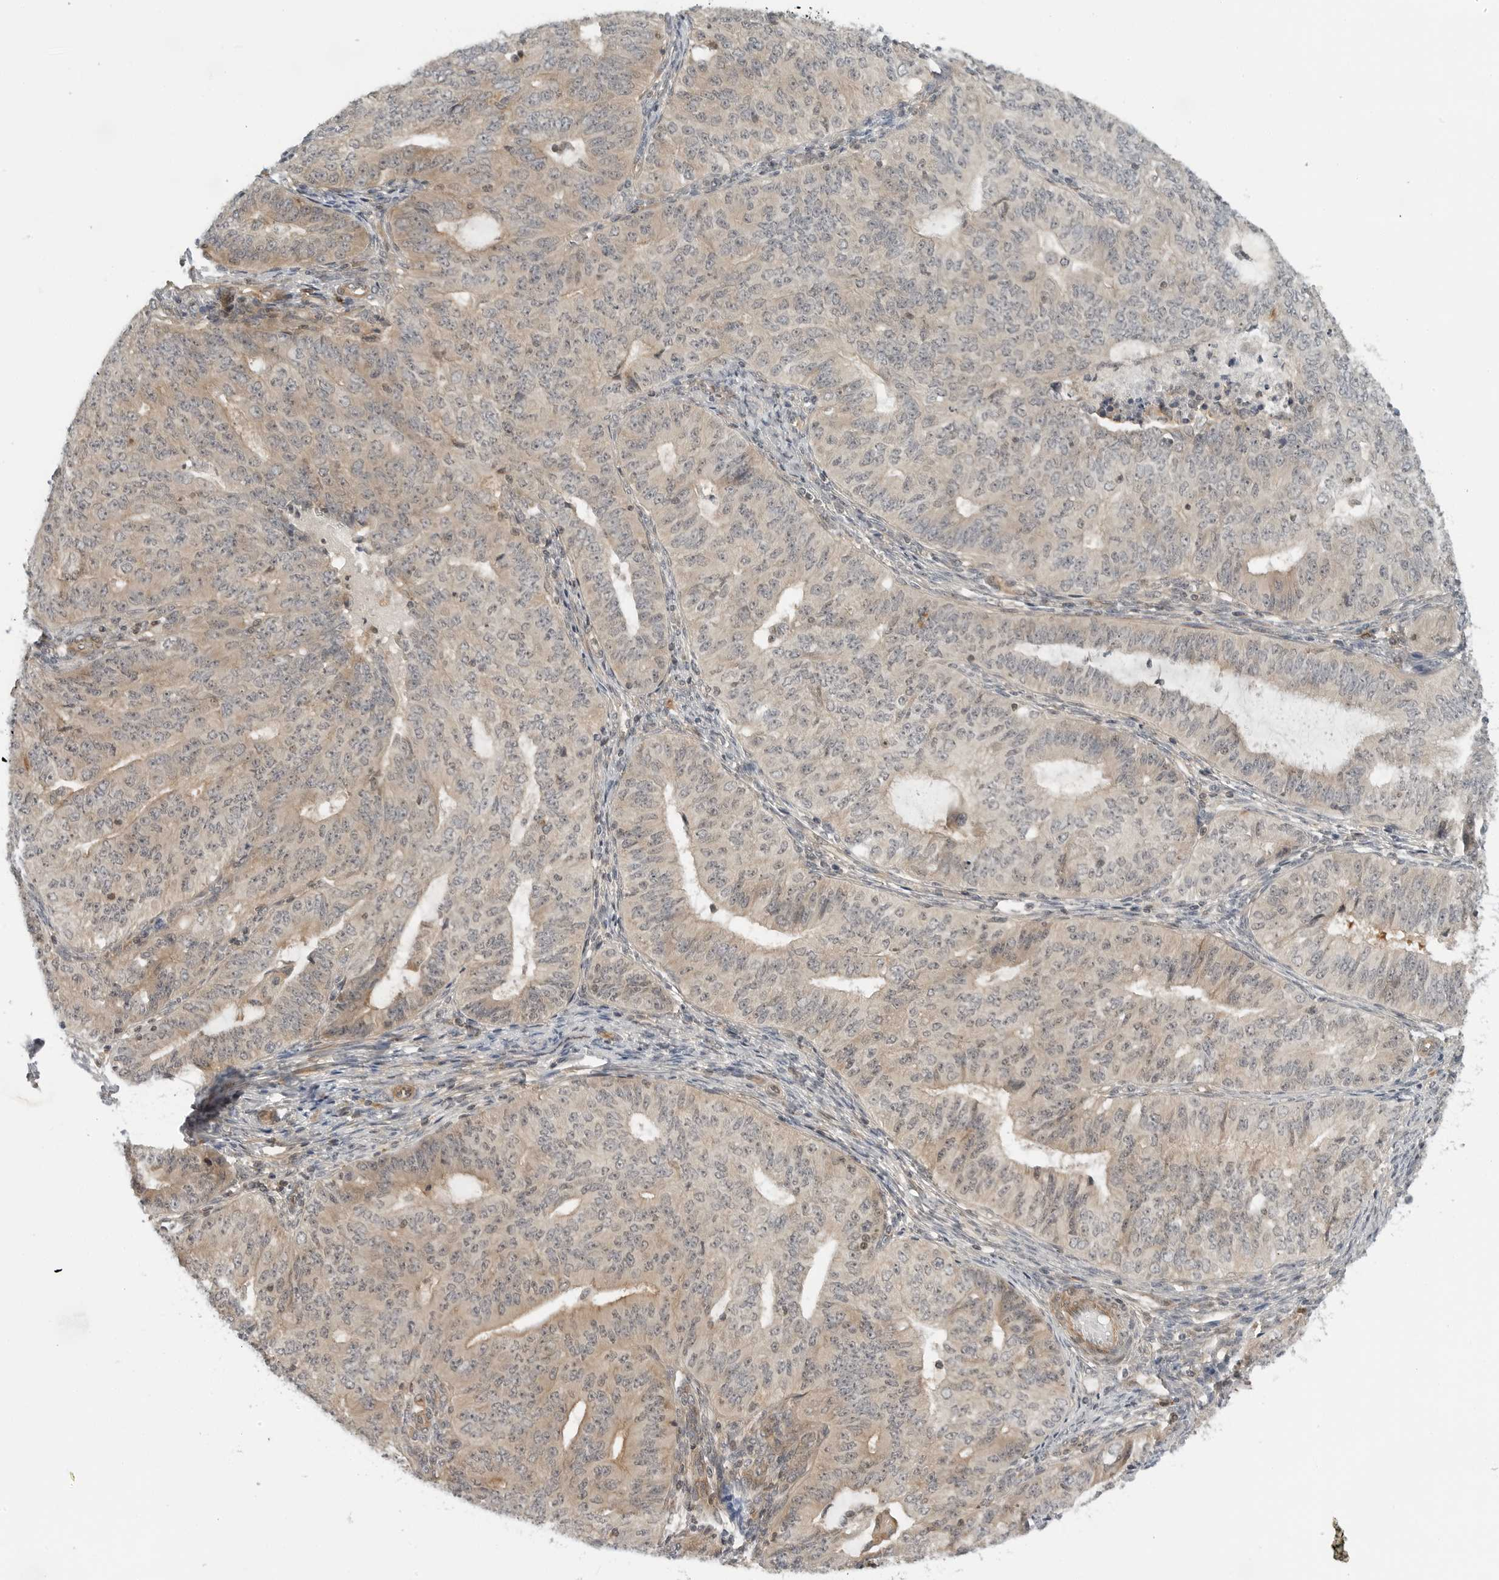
{"staining": {"intensity": "weak", "quantity": ">75%", "location": "cytoplasmic/membranous"}, "tissue": "endometrial cancer", "cell_type": "Tumor cells", "image_type": "cancer", "snomed": [{"axis": "morphology", "description": "Adenocarcinoma, NOS"}, {"axis": "topography", "description": "Endometrium"}], "caption": "An immunohistochemistry (IHC) micrograph of tumor tissue is shown. Protein staining in brown highlights weak cytoplasmic/membranous positivity in endometrial cancer within tumor cells.", "gene": "STXBP3", "patient": {"sex": "female", "age": 32}}